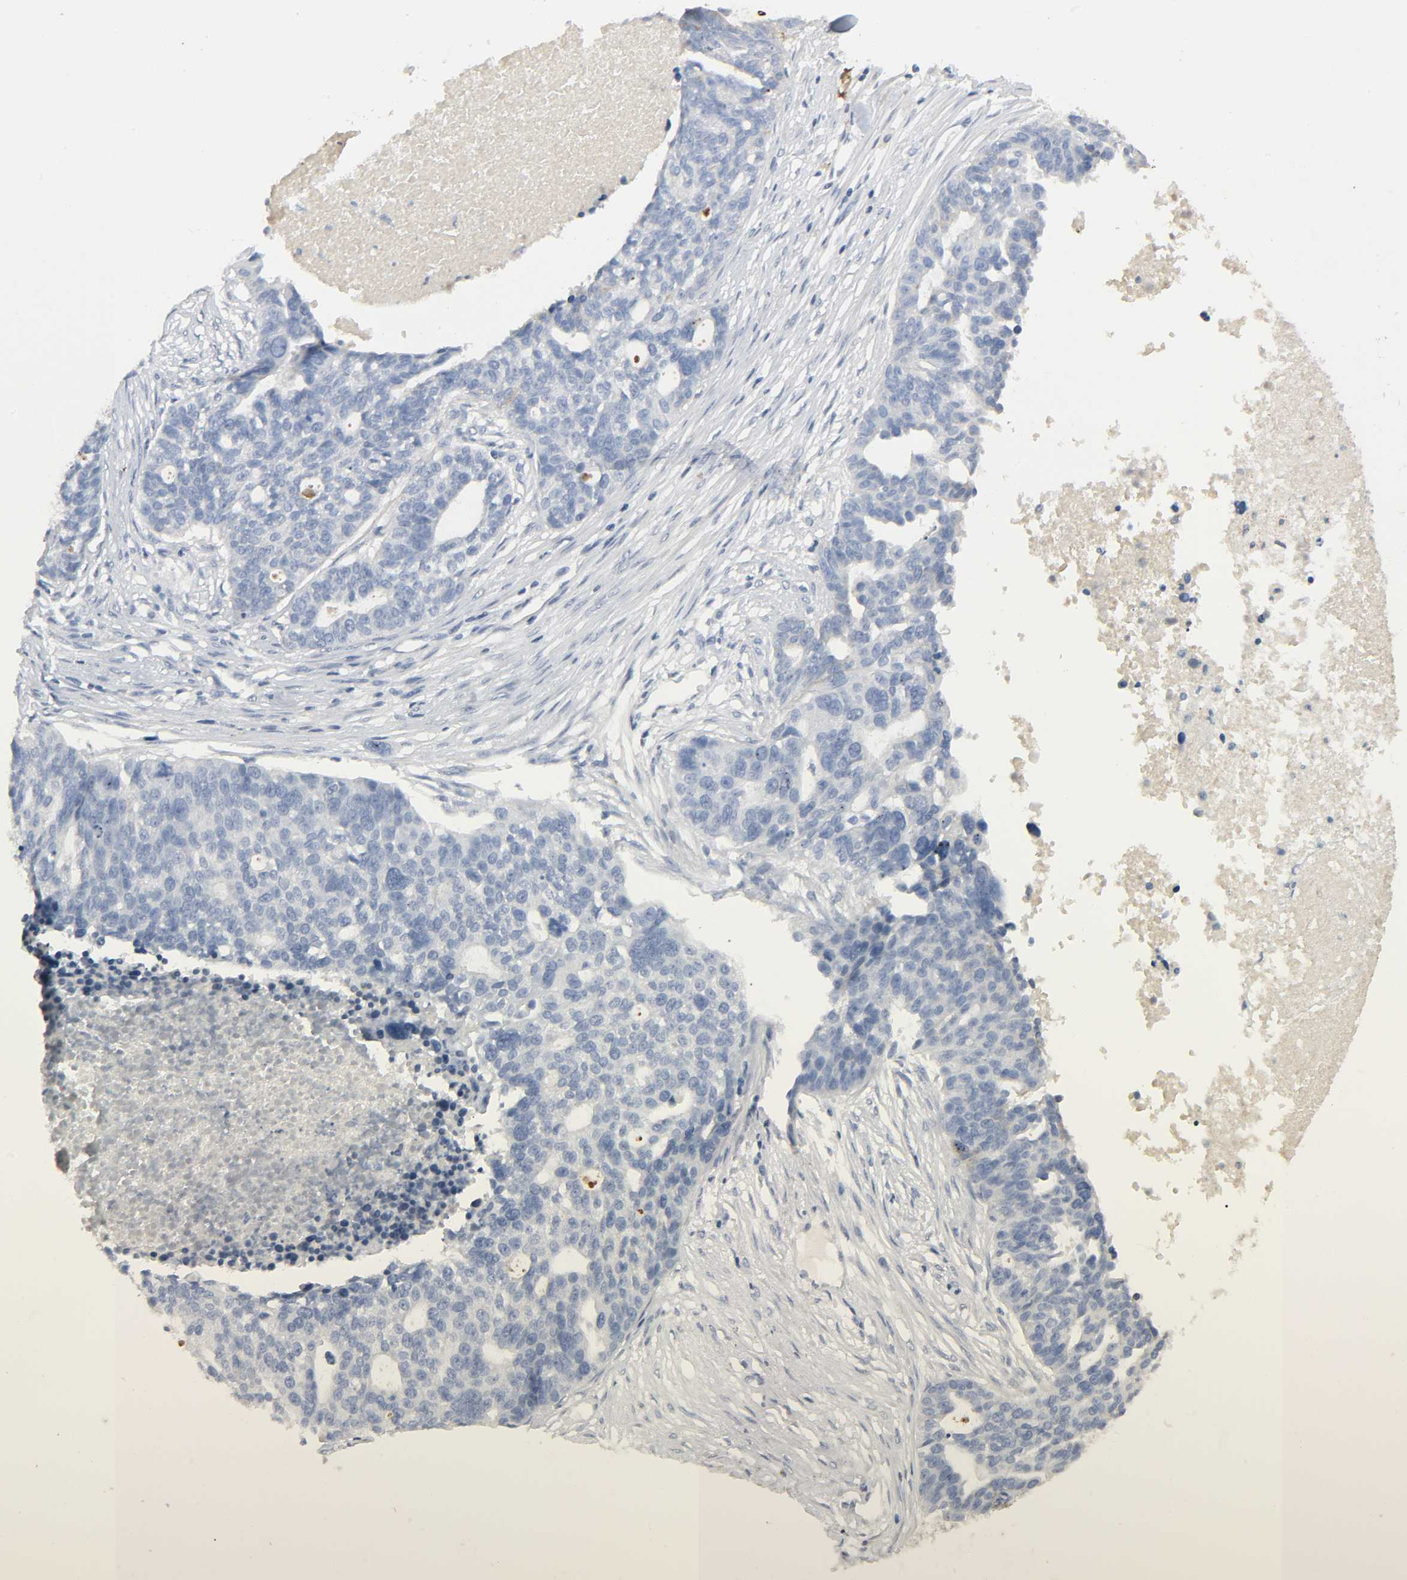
{"staining": {"intensity": "negative", "quantity": "none", "location": "none"}, "tissue": "ovarian cancer", "cell_type": "Tumor cells", "image_type": "cancer", "snomed": [{"axis": "morphology", "description": "Cystadenocarcinoma, serous, NOS"}, {"axis": "topography", "description": "Ovary"}], "caption": "Immunohistochemistry (IHC) micrograph of human ovarian cancer (serous cystadenocarcinoma) stained for a protein (brown), which reveals no staining in tumor cells. Brightfield microscopy of immunohistochemistry (IHC) stained with DAB (brown) and hematoxylin (blue), captured at high magnification.", "gene": "FBLN5", "patient": {"sex": "female", "age": 59}}